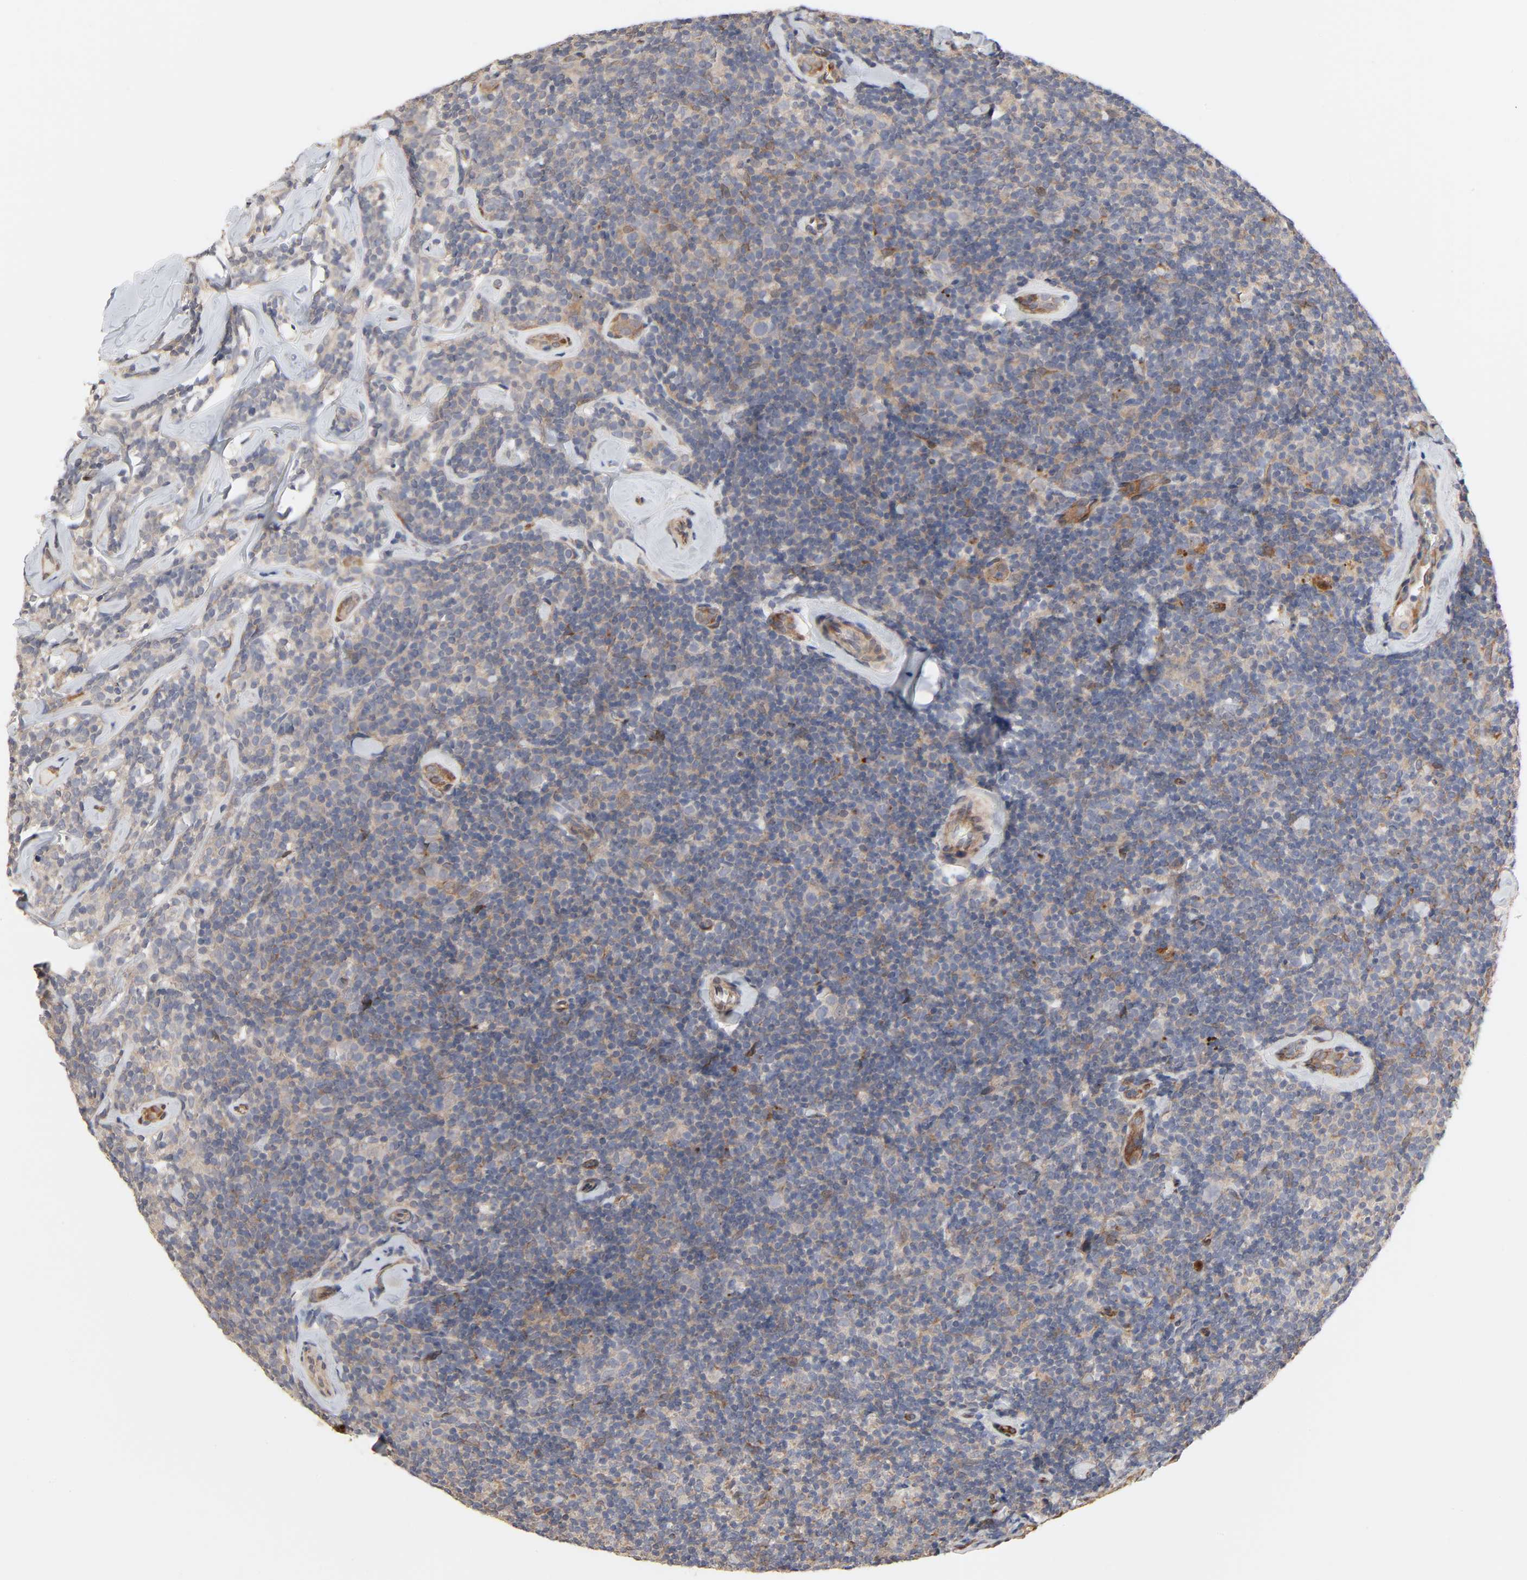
{"staining": {"intensity": "weak", "quantity": "25%-75%", "location": "cytoplasmic/membranous"}, "tissue": "lymphoma", "cell_type": "Tumor cells", "image_type": "cancer", "snomed": [{"axis": "morphology", "description": "Malignant lymphoma, non-Hodgkin's type, Low grade"}, {"axis": "topography", "description": "Lymph node"}], "caption": "Immunohistochemical staining of lymphoma displays weak cytoplasmic/membranous protein staining in about 25%-75% of tumor cells. (brown staining indicates protein expression, while blue staining denotes nuclei).", "gene": "NDRG2", "patient": {"sex": "female", "age": 56}}